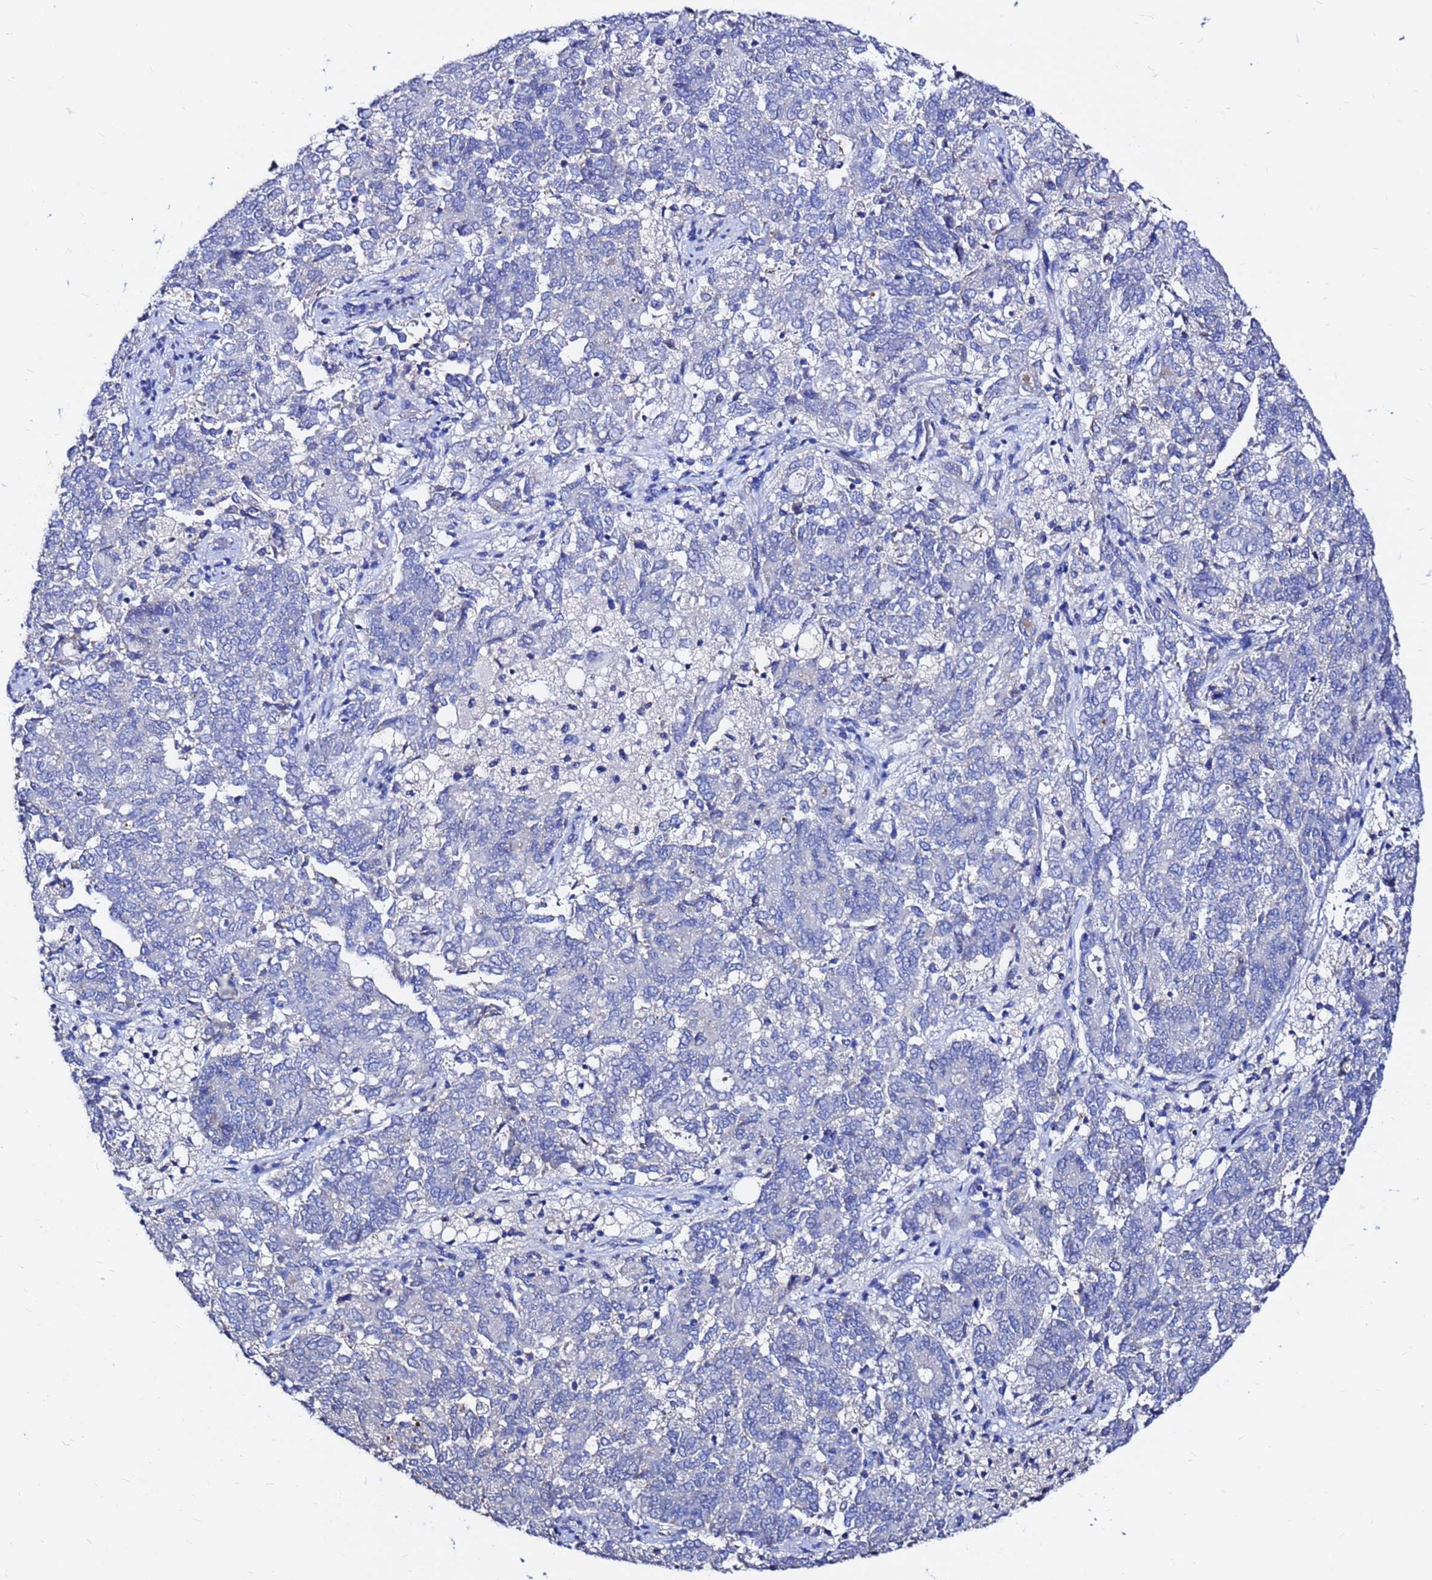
{"staining": {"intensity": "negative", "quantity": "none", "location": "none"}, "tissue": "endometrial cancer", "cell_type": "Tumor cells", "image_type": "cancer", "snomed": [{"axis": "morphology", "description": "Adenocarcinoma, NOS"}, {"axis": "topography", "description": "Endometrium"}], "caption": "This is a image of IHC staining of endometrial cancer (adenocarcinoma), which shows no positivity in tumor cells. (IHC, brightfield microscopy, high magnification).", "gene": "FAM183A", "patient": {"sex": "female", "age": 80}}